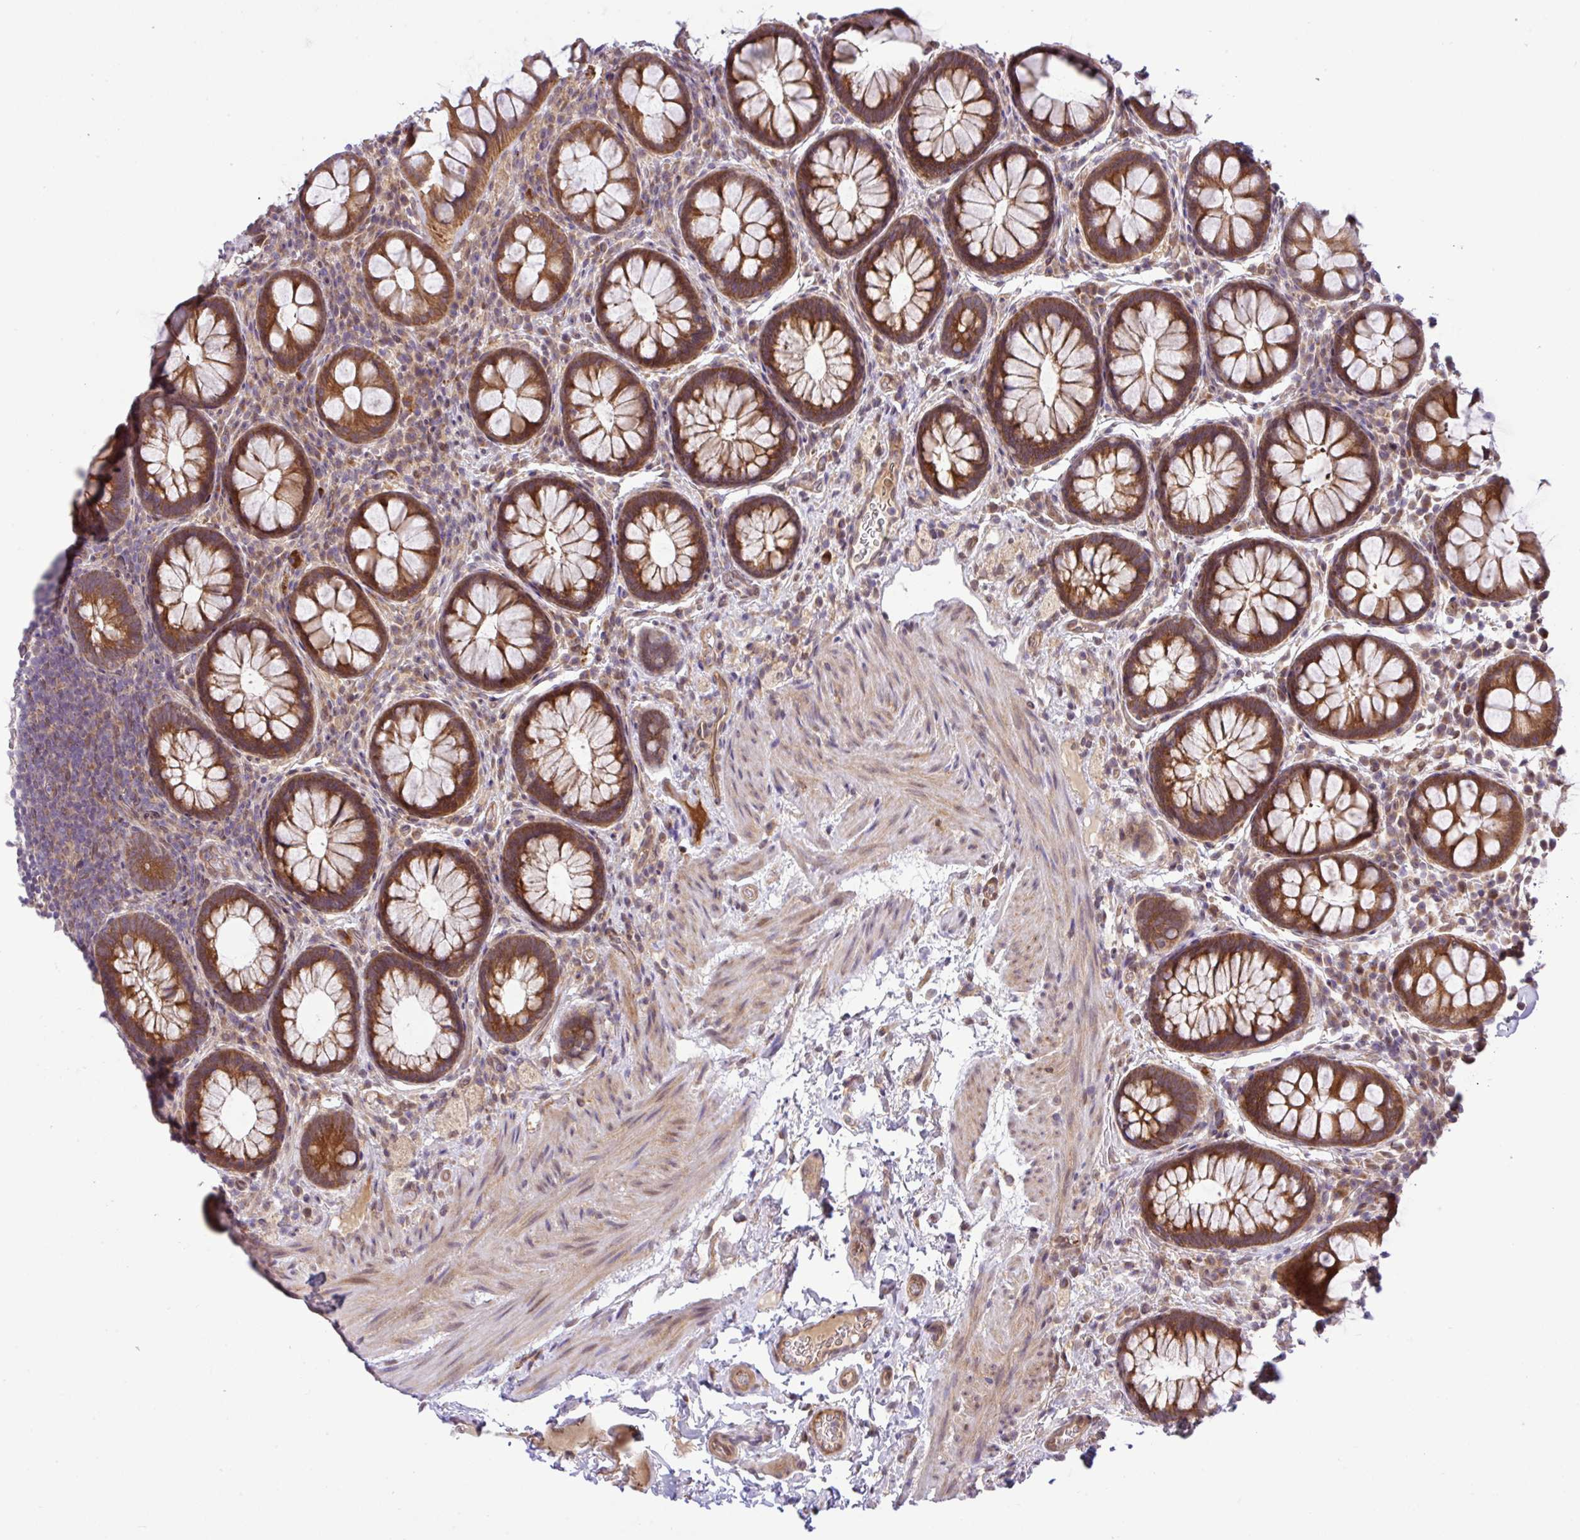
{"staining": {"intensity": "moderate", "quantity": ">75%", "location": "cytoplasmic/membranous"}, "tissue": "rectum", "cell_type": "Glandular cells", "image_type": "normal", "snomed": [{"axis": "morphology", "description": "Normal tissue, NOS"}, {"axis": "topography", "description": "Rectum"}], "caption": "High-magnification brightfield microscopy of unremarkable rectum stained with DAB (brown) and counterstained with hematoxylin (blue). glandular cells exhibit moderate cytoplasmic/membranous staining is present in about>75% of cells. (Brightfield microscopy of DAB IHC at high magnification).", "gene": "UBE4A", "patient": {"sex": "female", "age": 69}}